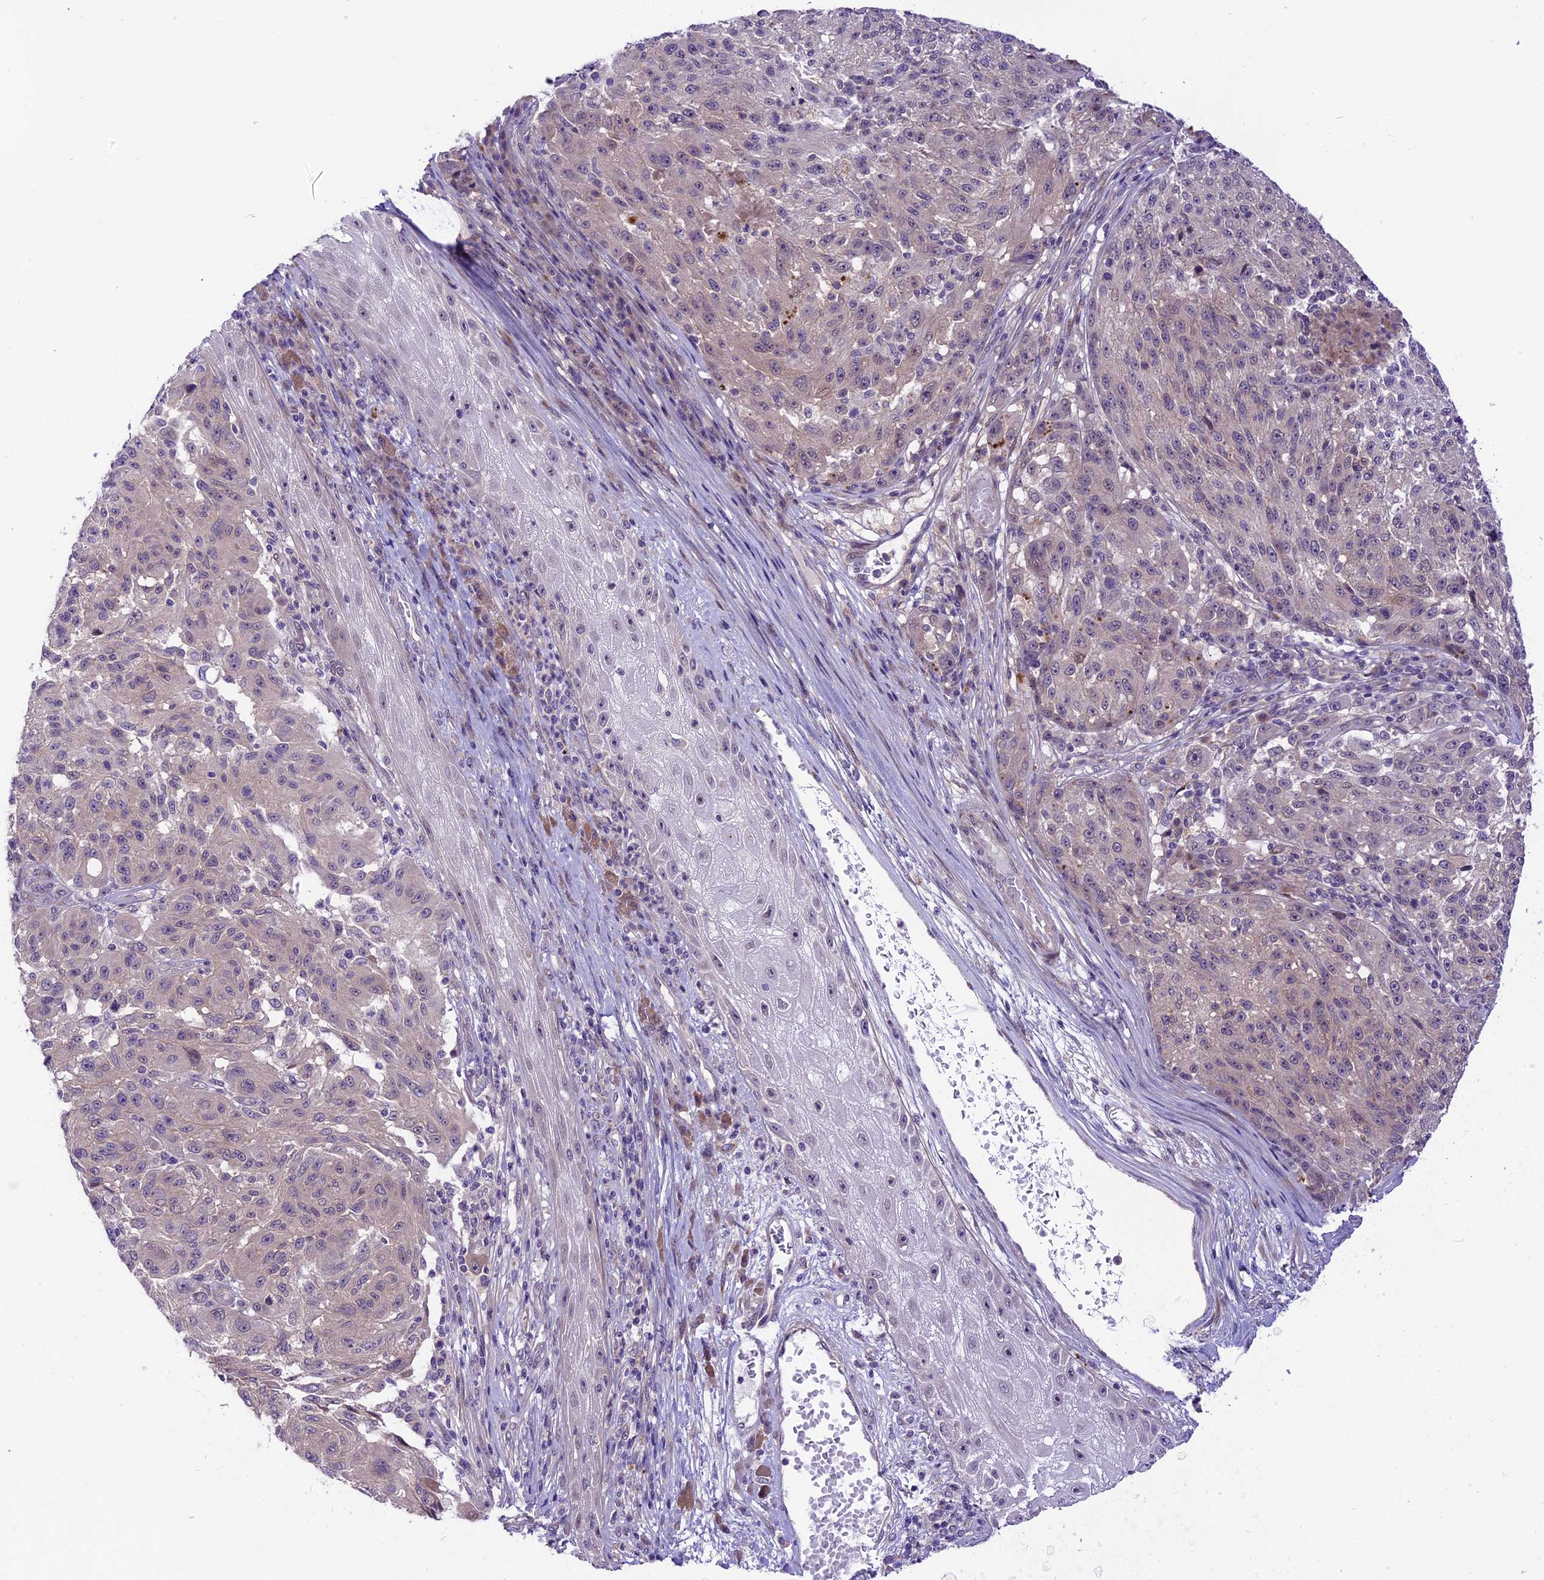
{"staining": {"intensity": "negative", "quantity": "none", "location": "none"}, "tissue": "melanoma", "cell_type": "Tumor cells", "image_type": "cancer", "snomed": [{"axis": "morphology", "description": "Malignant melanoma, NOS"}, {"axis": "topography", "description": "Skin"}], "caption": "This is a histopathology image of IHC staining of melanoma, which shows no positivity in tumor cells.", "gene": "SPRED1", "patient": {"sex": "male", "age": 53}}